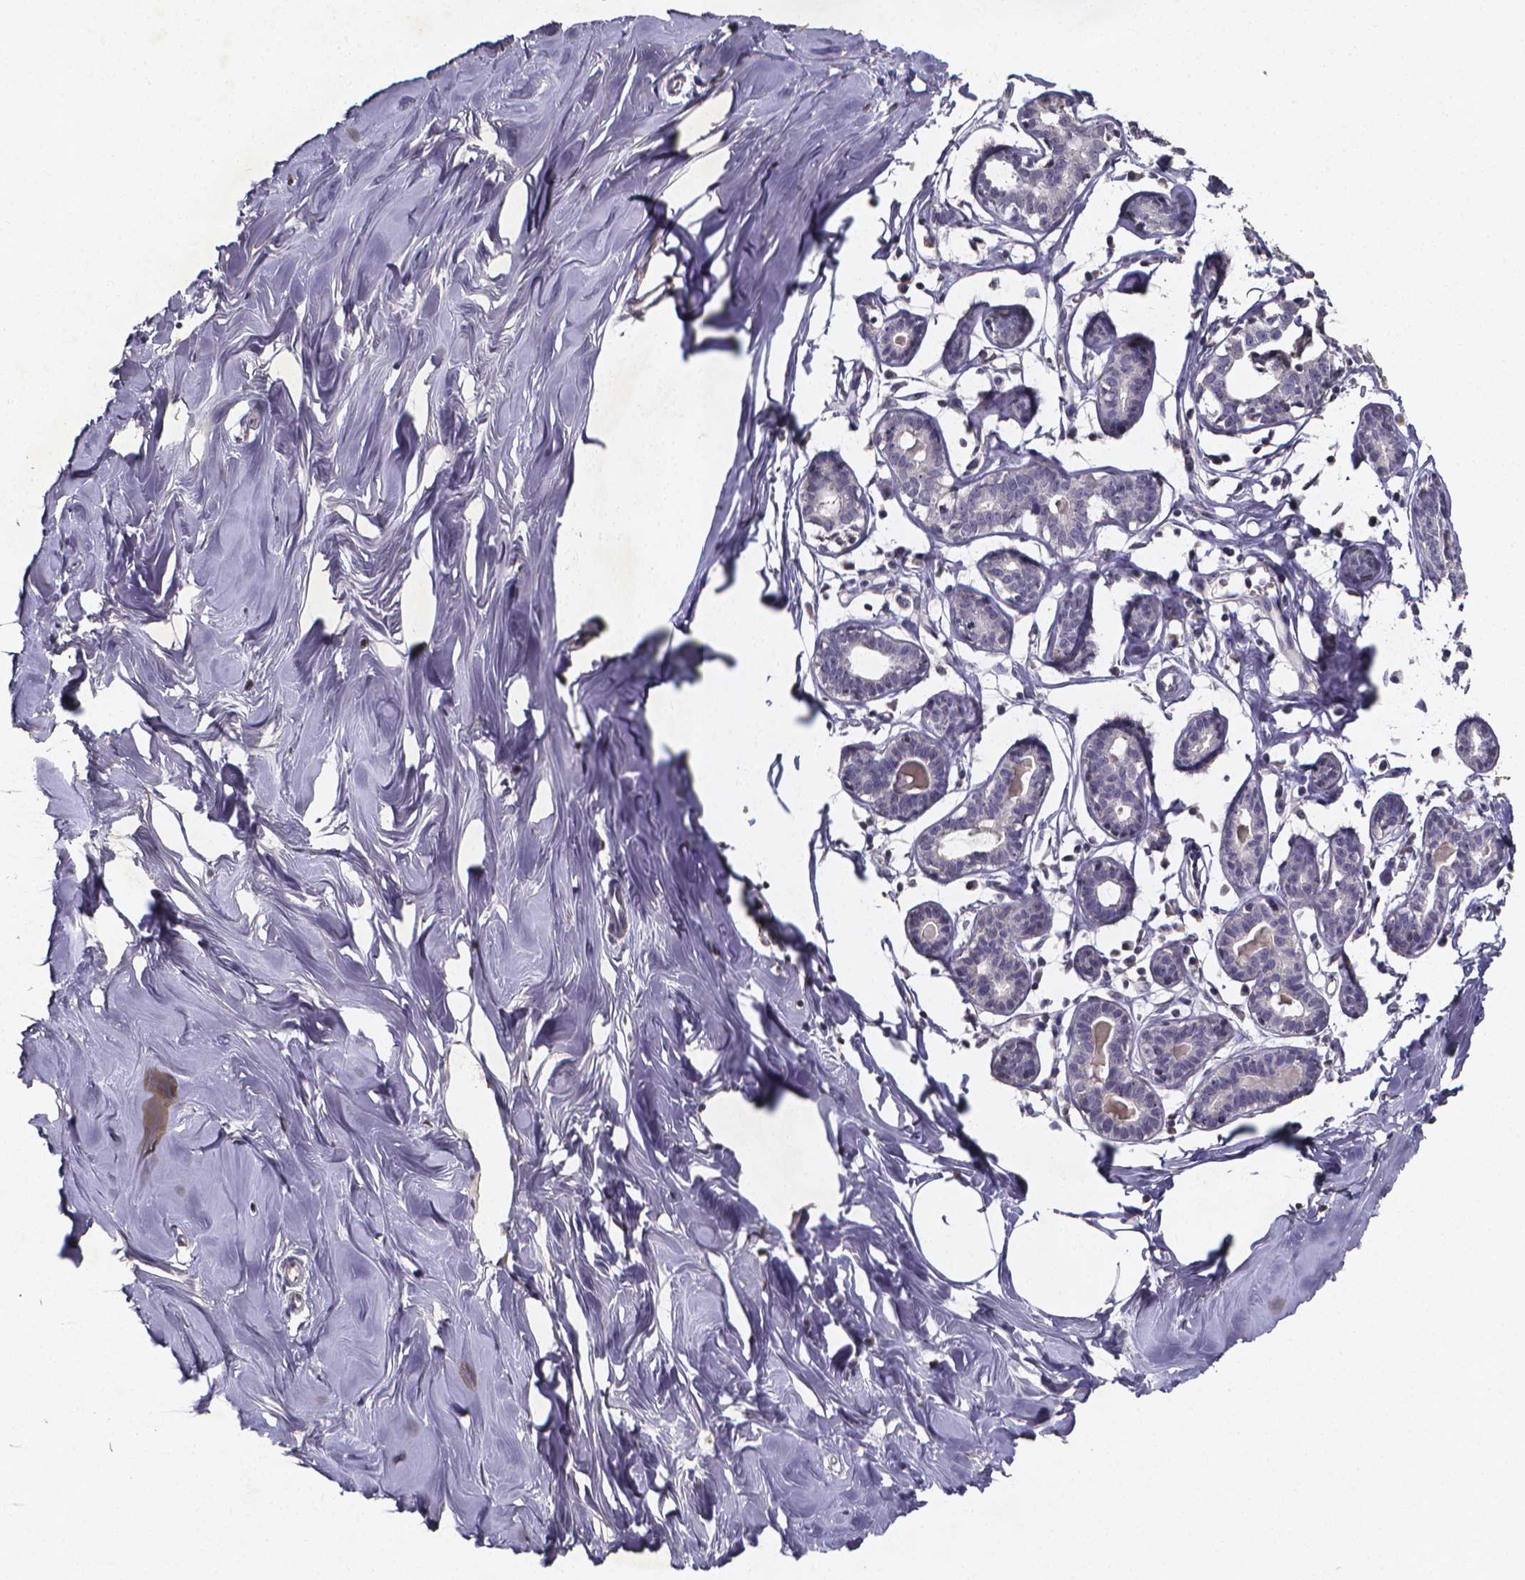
{"staining": {"intensity": "negative", "quantity": "none", "location": "none"}, "tissue": "breast", "cell_type": "Adipocytes", "image_type": "normal", "snomed": [{"axis": "morphology", "description": "Normal tissue, NOS"}, {"axis": "topography", "description": "Breast"}], "caption": "Immunohistochemical staining of normal breast displays no significant staining in adipocytes. (Brightfield microscopy of DAB (3,3'-diaminobenzidine) immunohistochemistry (IHC) at high magnification).", "gene": "TP73", "patient": {"sex": "female", "age": 27}}